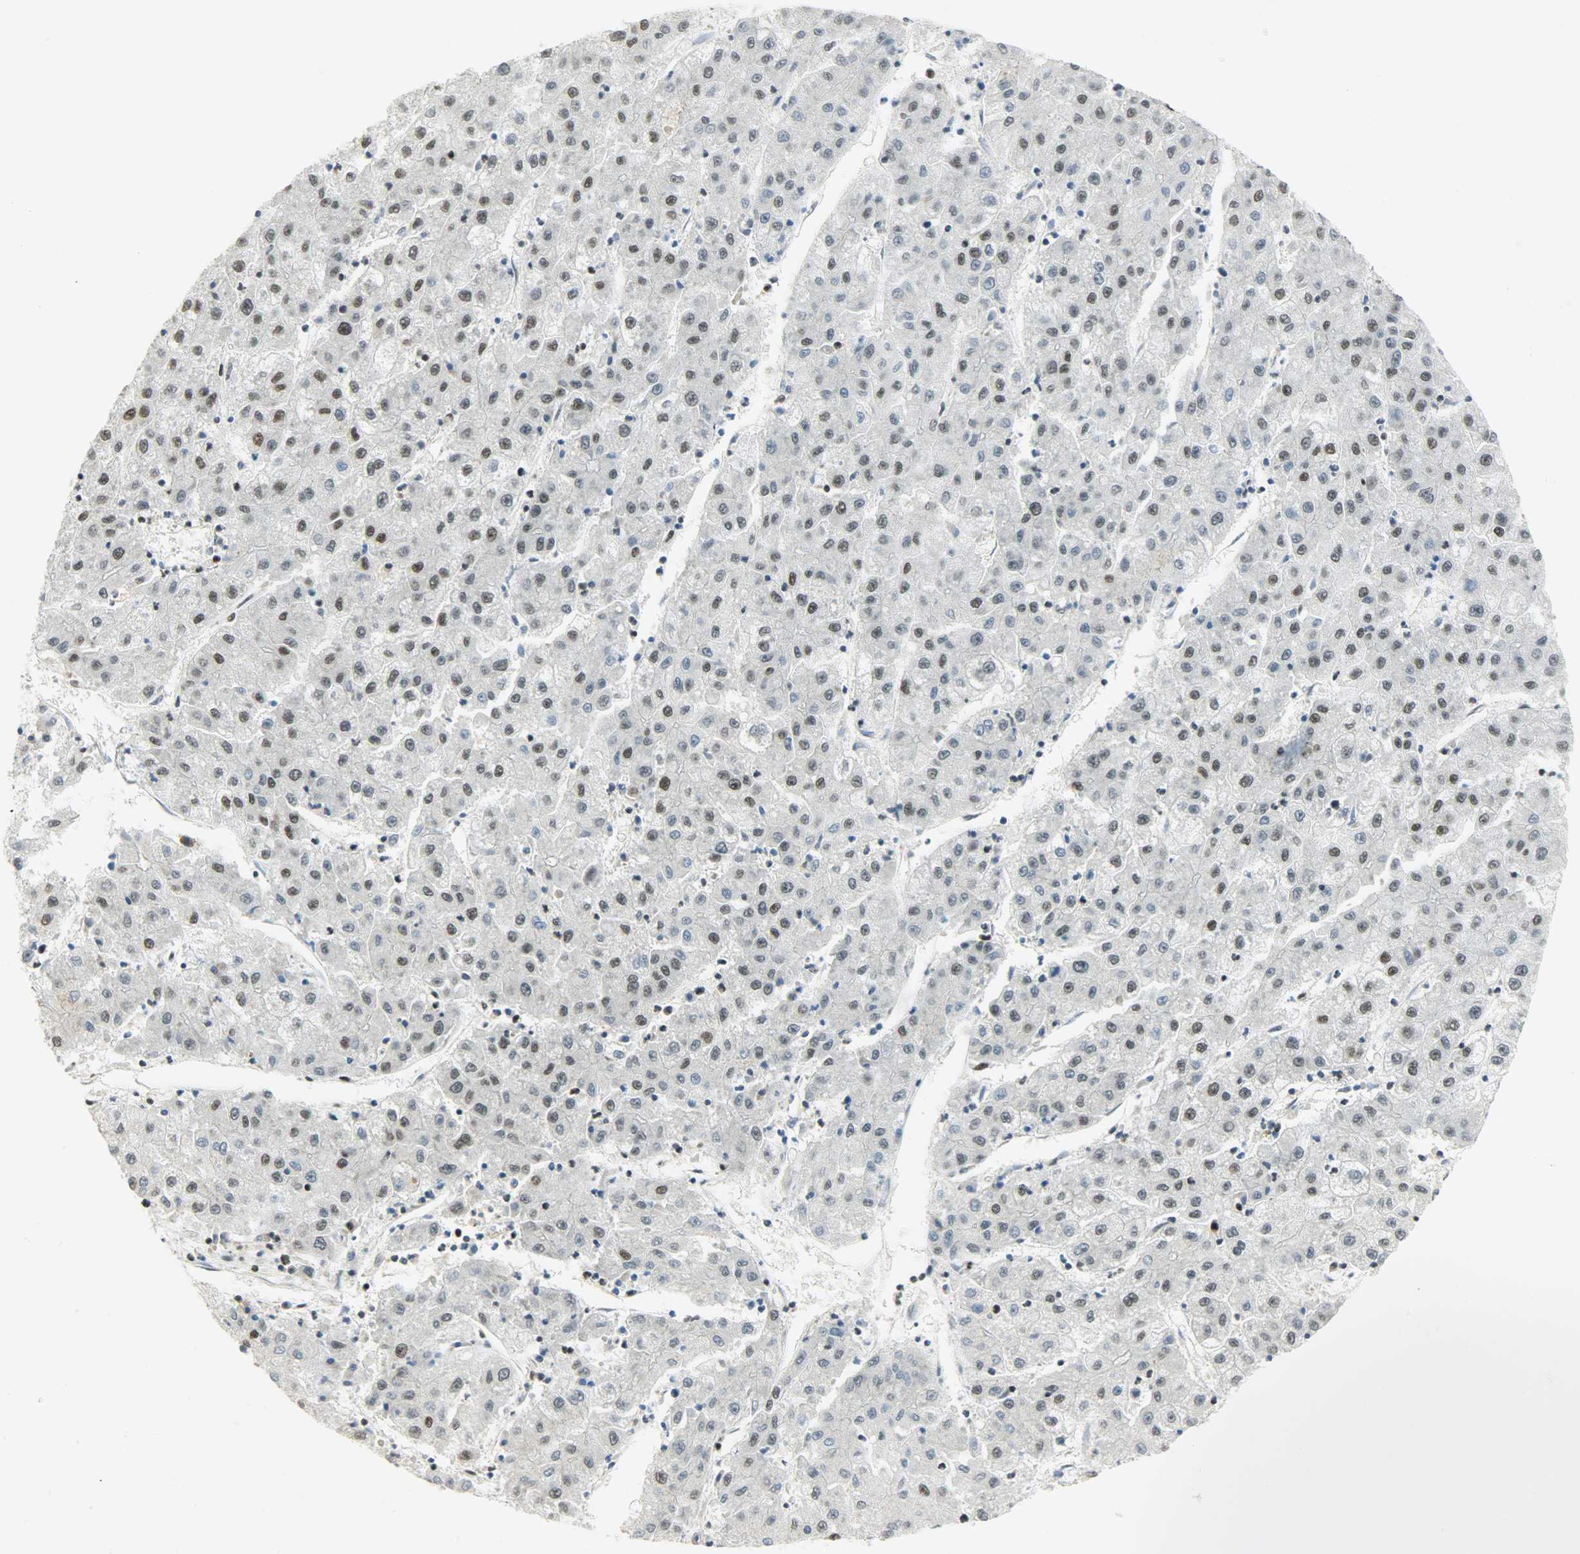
{"staining": {"intensity": "moderate", "quantity": "25%-75%", "location": "nuclear"}, "tissue": "liver cancer", "cell_type": "Tumor cells", "image_type": "cancer", "snomed": [{"axis": "morphology", "description": "Carcinoma, Hepatocellular, NOS"}, {"axis": "topography", "description": "Liver"}], "caption": "Moderate nuclear expression is identified in approximately 25%-75% of tumor cells in hepatocellular carcinoma (liver).", "gene": "SUGP1", "patient": {"sex": "male", "age": 72}}